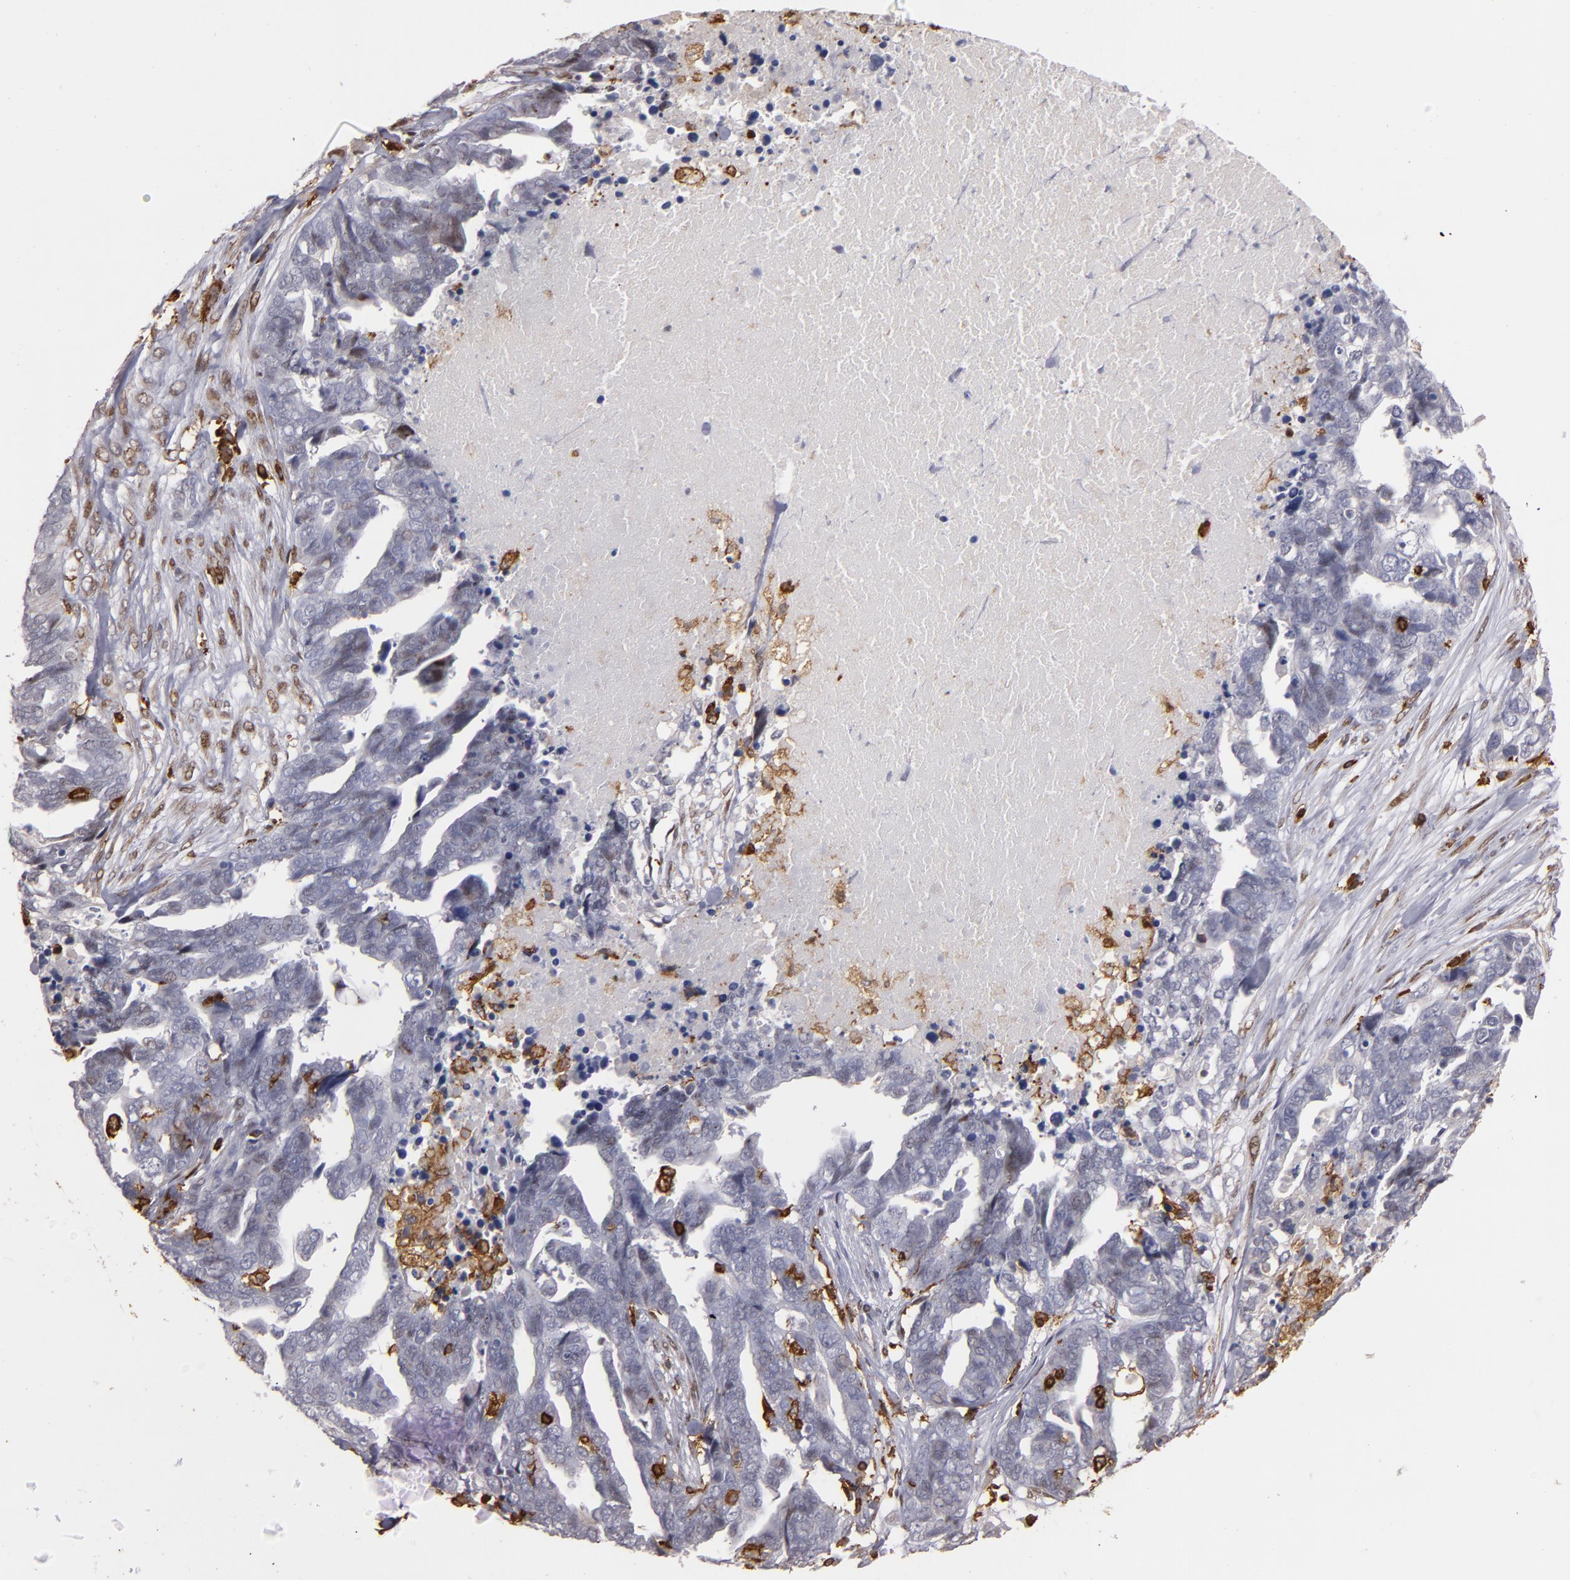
{"staining": {"intensity": "negative", "quantity": "none", "location": "none"}, "tissue": "ovarian cancer", "cell_type": "Tumor cells", "image_type": "cancer", "snomed": [{"axis": "morphology", "description": "Normal tissue, NOS"}, {"axis": "morphology", "description": "Cystadenocarcinoma, serous, NOS"}, {"axis": "topography", "description": "Fallopian tube"}, {"axis": "topography", "description": "Ovary"}], "caption": "The immunohistochemistry image has no significant expression in tumor cells of ovarian cancer tissue.", "gene": "WAS", "patient": {"sex": "female", "age": 56}}